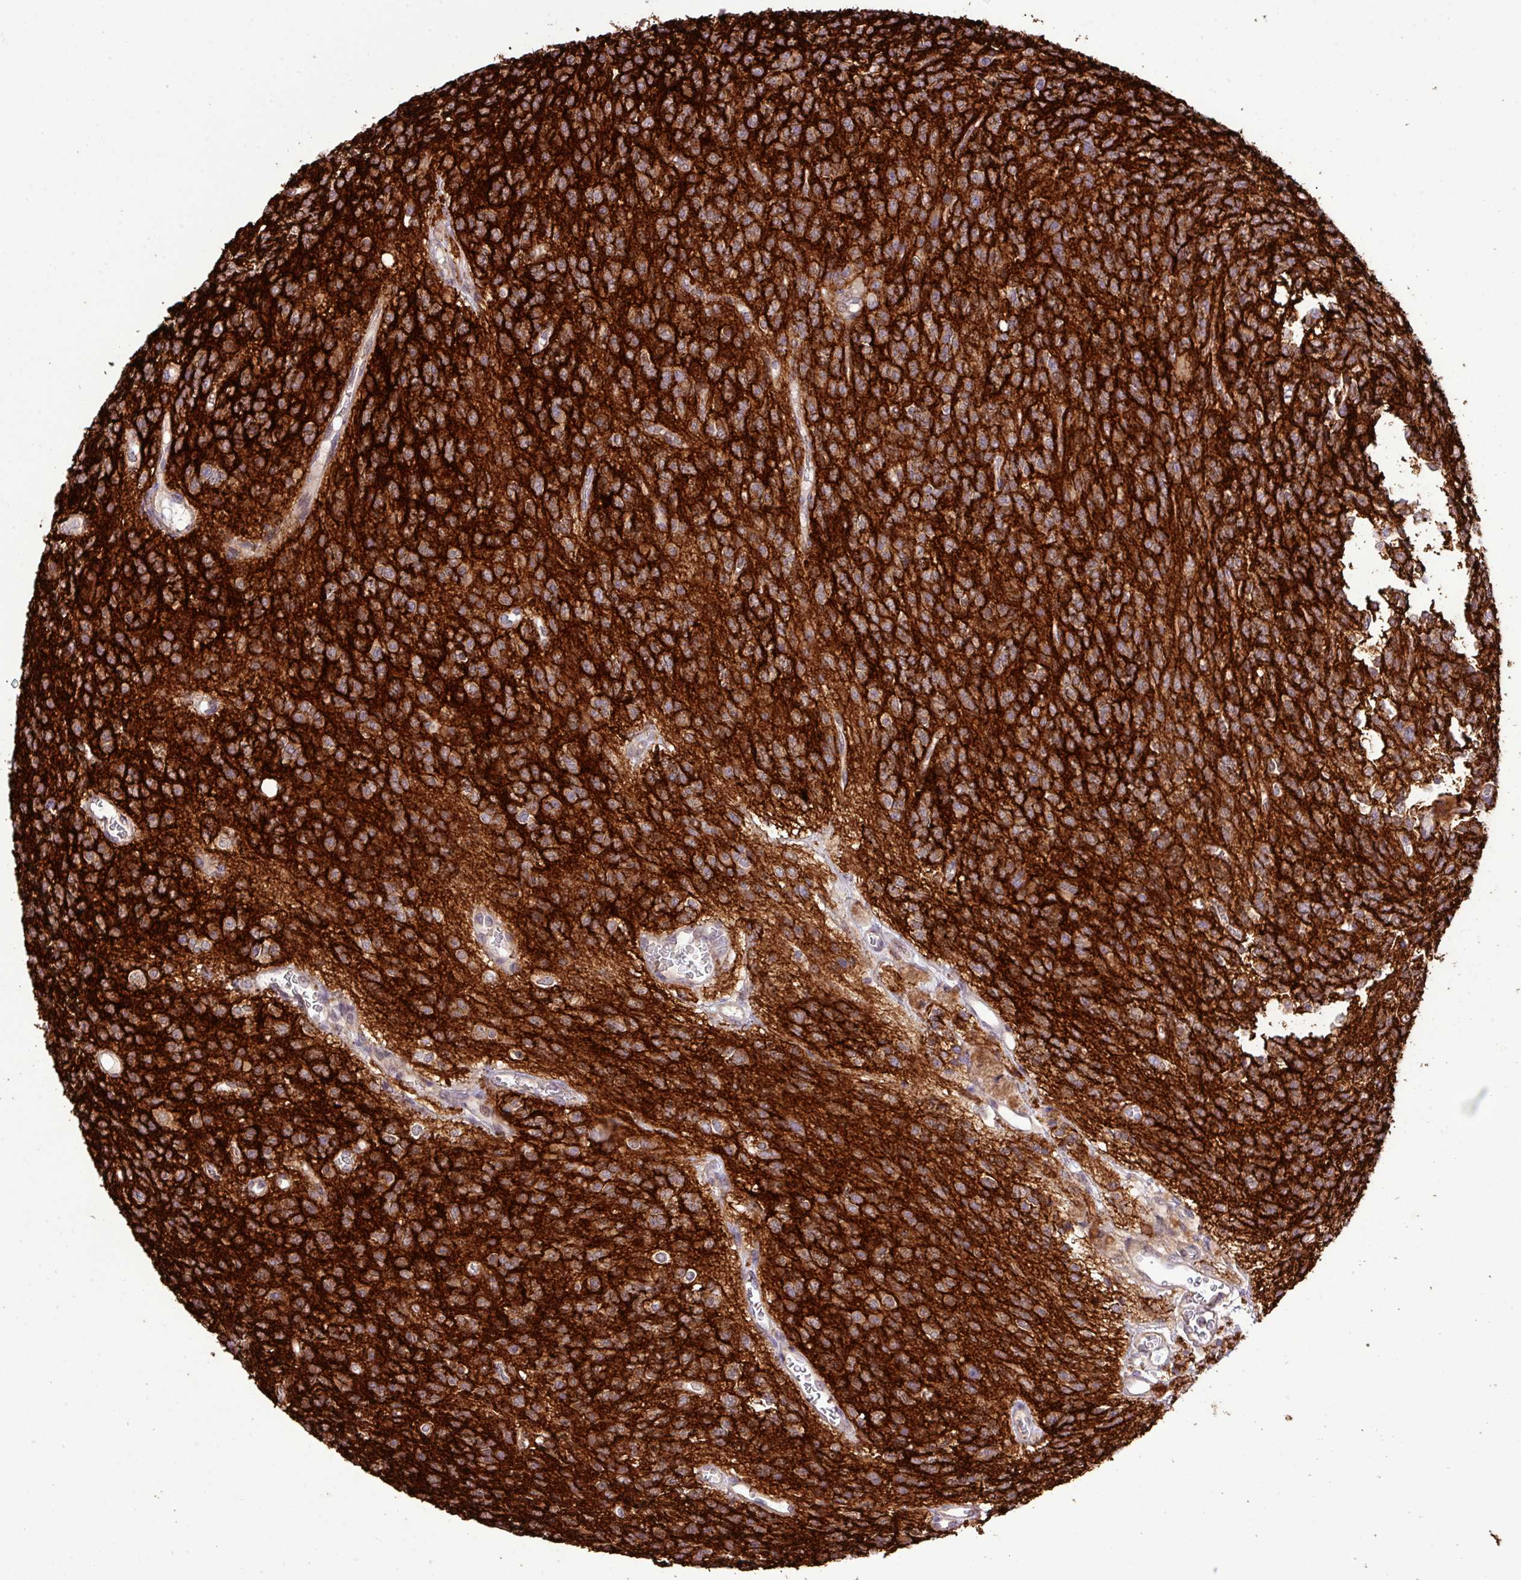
{"staining": {"intensity": "moderate", "quantity": ">75%", "location": "cytoplasmic/membranous"}, "tissue": "glioma", "cell_type": "Tumor cells", "image_type": "cancer", "snomed": [{"axis": "morphology", "description": "Glioma, malignant, High grade"}, {"axis": "topography", "description": "Brain"}], "caption": "Tumor cells exhibit moderate cytoplasmic/membranous expression in approximately >75% of cells in malignant glioma (high-grade).", "gene": "B3GNT9", "patient": {"sex": "male", "age": 34}}